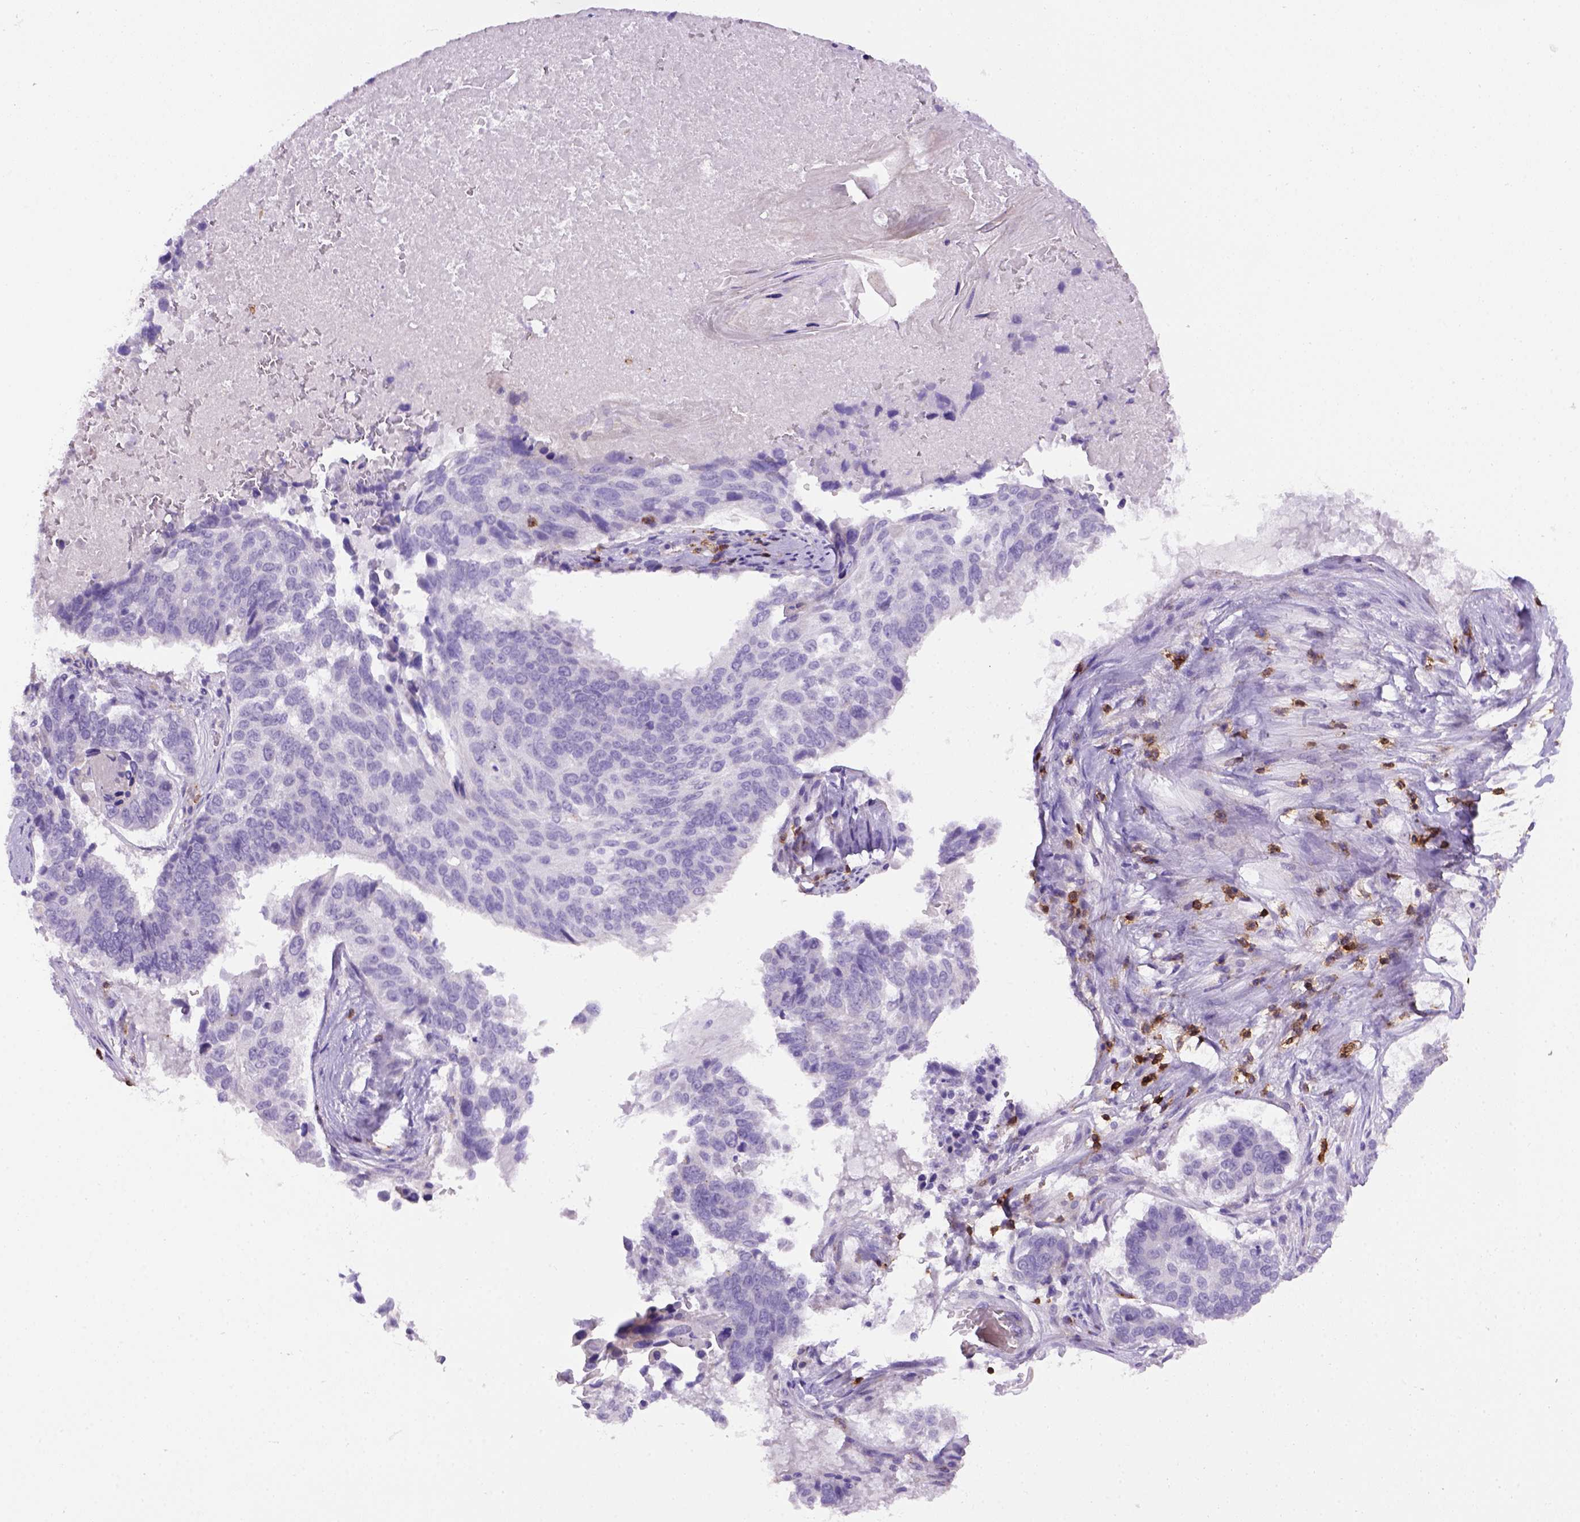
{"staining": {"intensity": "negative", "quantity": "none", "location": "none"}, "tissue": "lung cancer", "cell_type": "Tumor cells", "image_type": "cancer", "snomed": [{"axis": "morphology", "description": "Squamous cell carcinoma, NOS"}, {"axis": "topography", "description": "Lung"}], "caption": "High magnification brightfield microscopy of squamous cell carcinoma (lung) stained with DAB (3,3'-diaminobenzidine) (brown) and counterstained with hematoxylin (blue): tumor cells show no significant positivity. Nuclei are stained in blue.", "gene": "CD3E", "patient": {"sex": "male", "age": 73}}